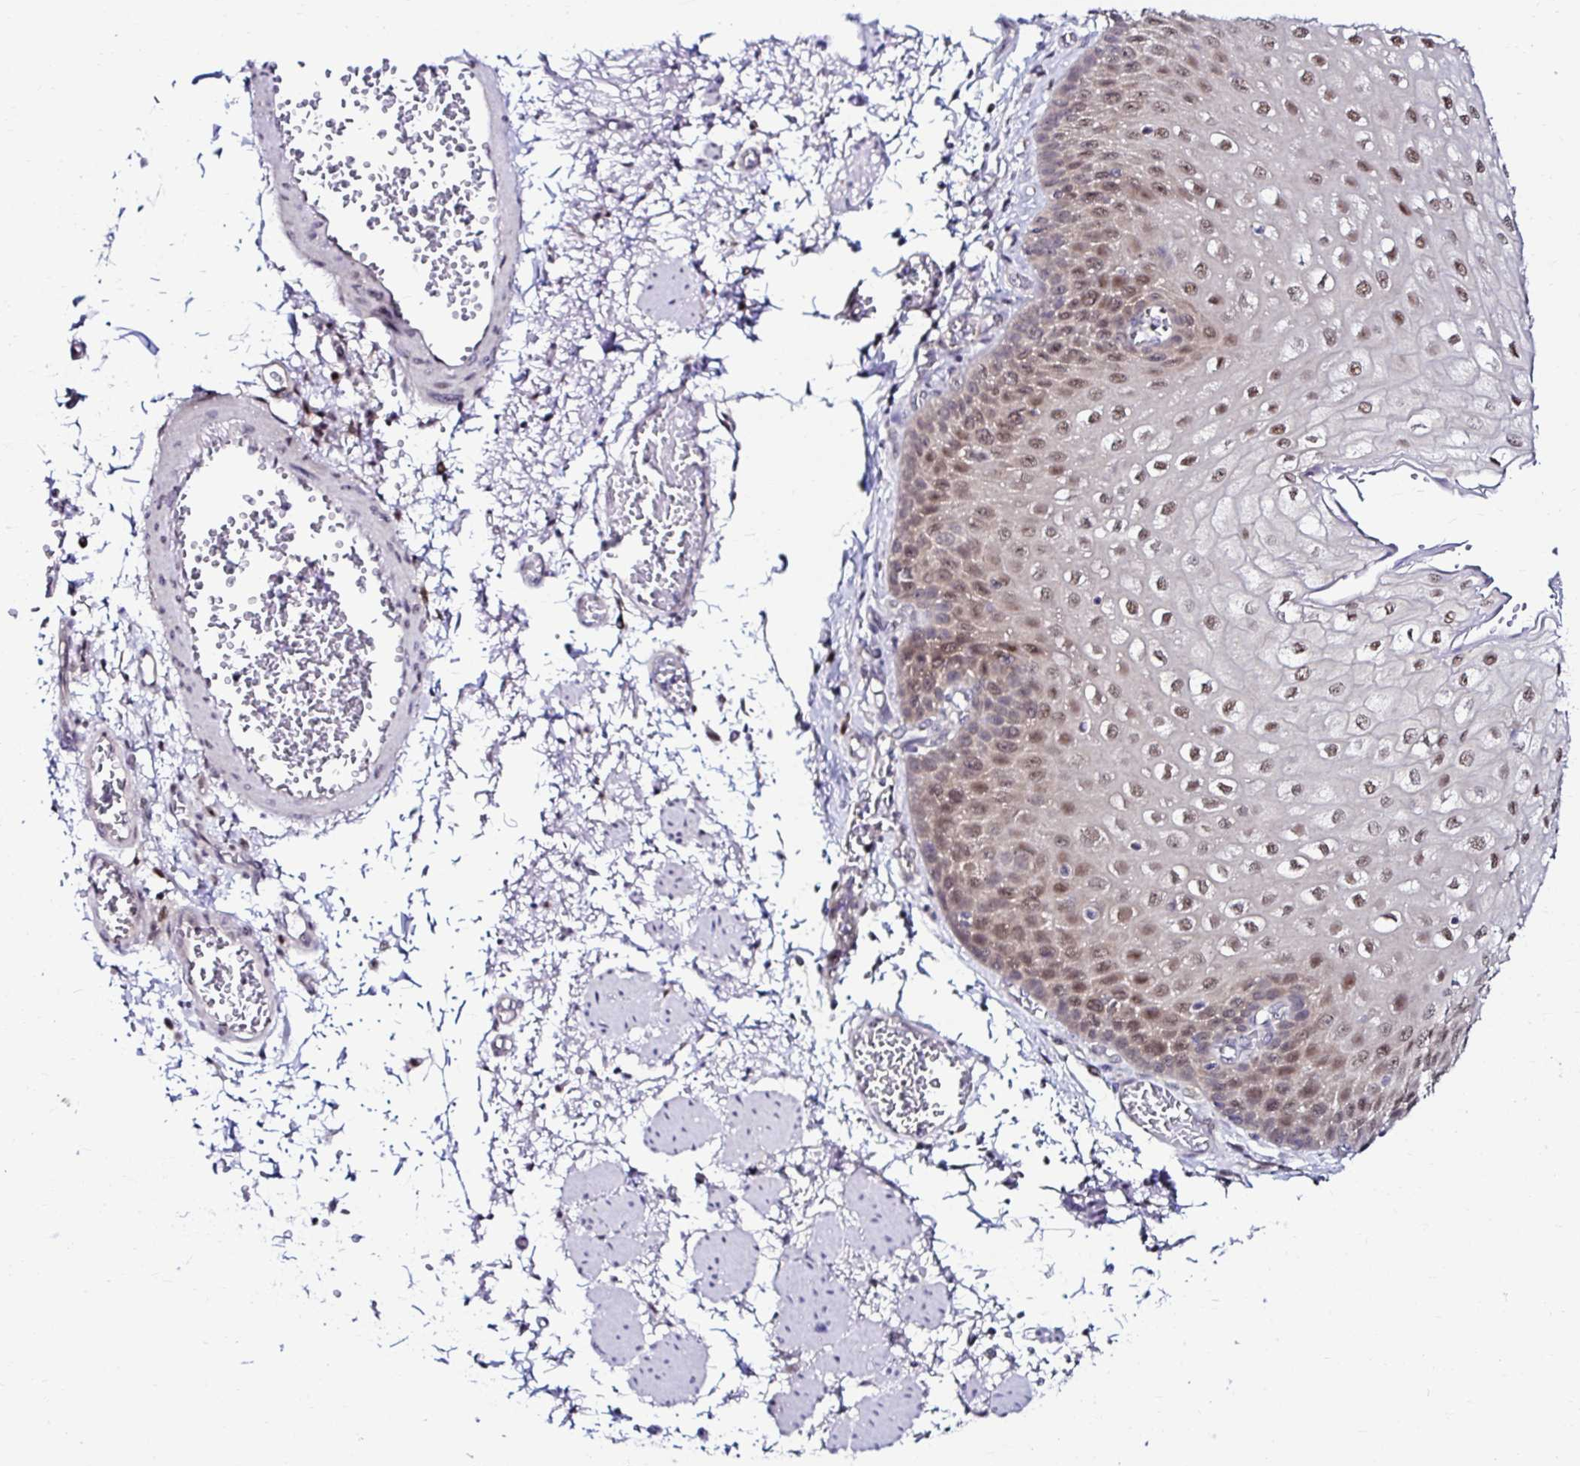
{"staining": {"intensity": "moderate", "quantity": "25%-75%", "location": "nuclear"}, "tissue": "esophagus", "cell_type": "Squamous epithelial cells", "image_type": "normal", "snomed": [{"axis": "morphology", "description": "Normal tissue, NOS"}, {"axis": "morphology", "description": "Adenocarcinoma, NOS"}, {"axis": "topography", "description": "Esophagus"}], "caption": "This is an image of immunohistochemistry (IHC) staining of benign esophagus, which shows moderate staining in the nuclear of squamous epithelial cells.", "gene": "PSMD3", "patient": {"sex": "male", "age": 81}}